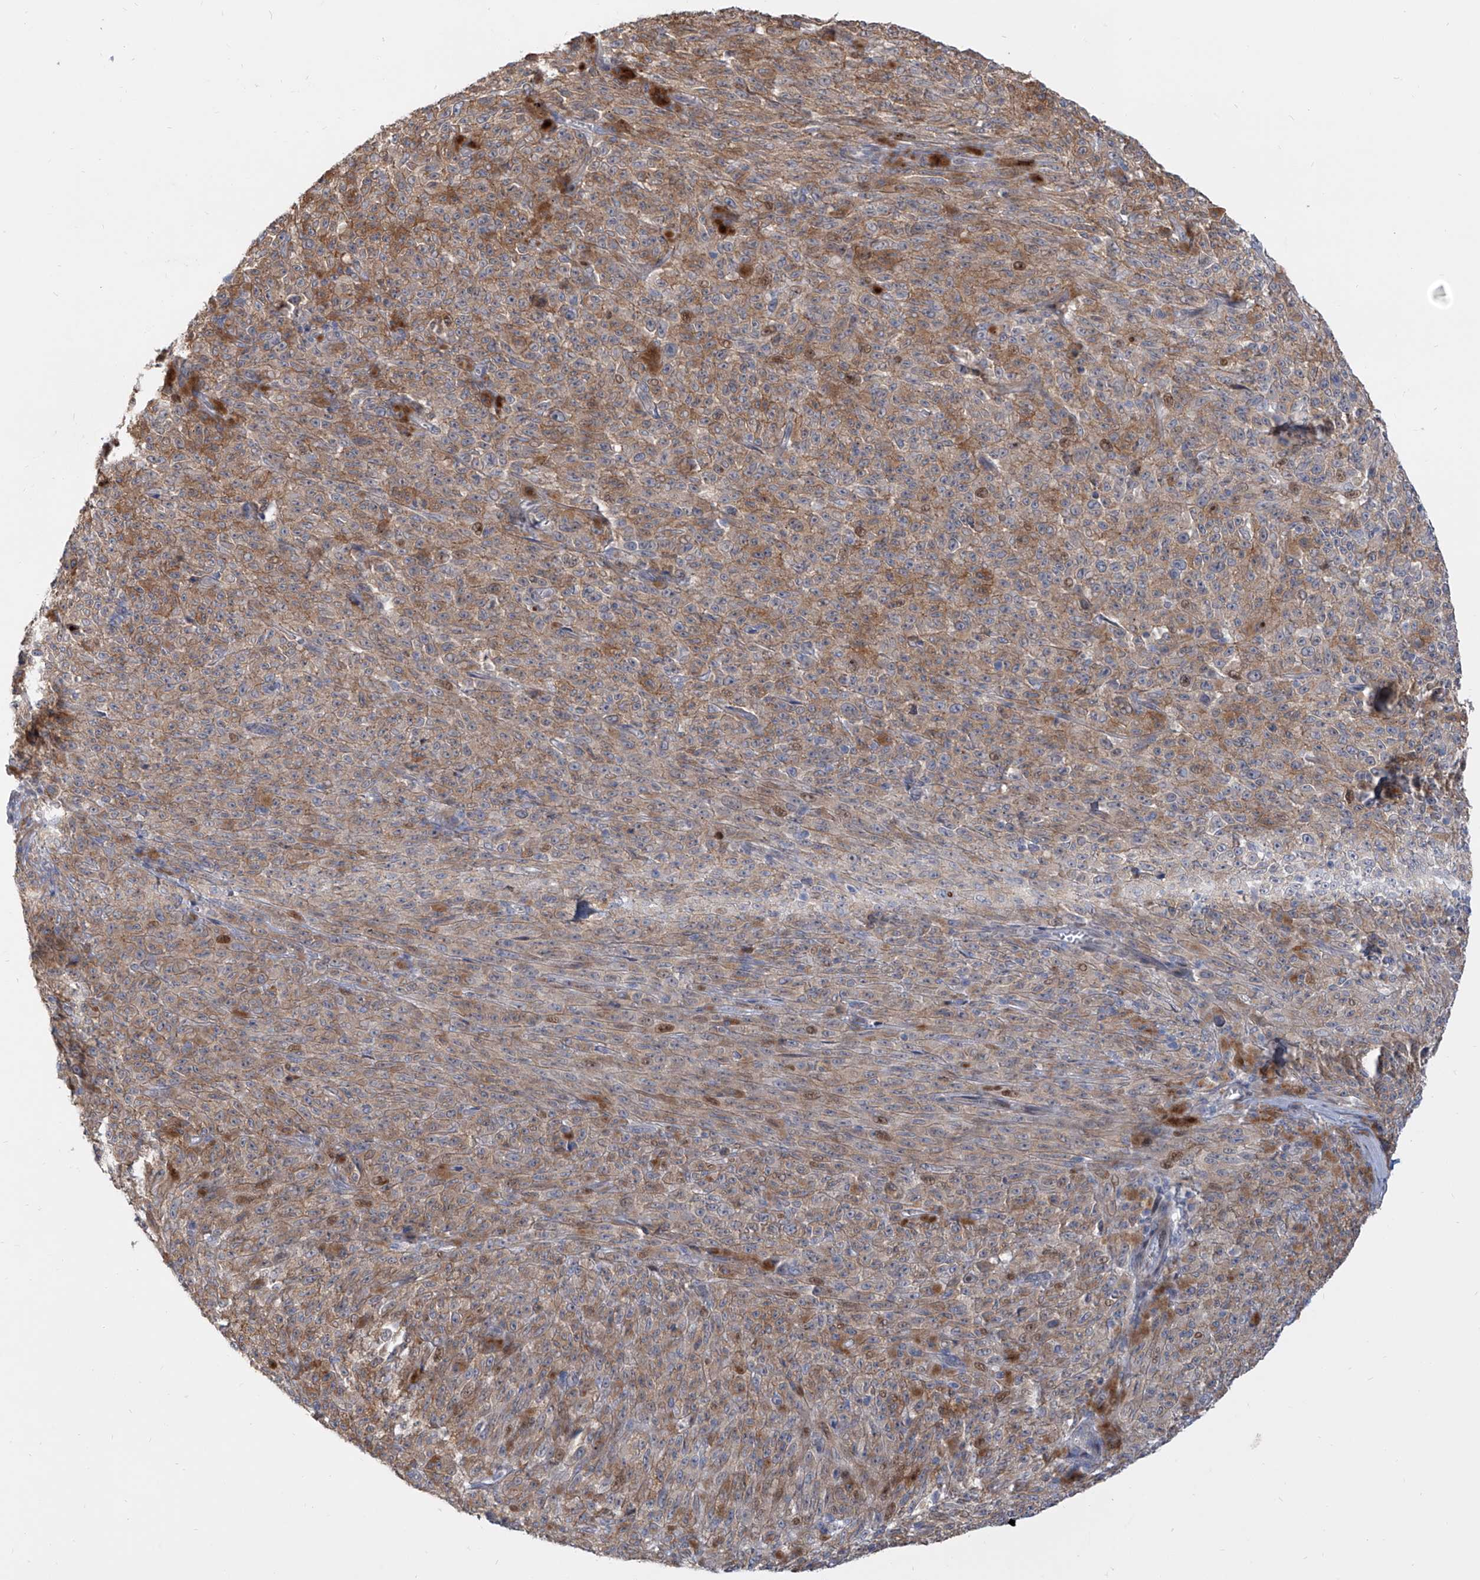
{"staining": {"intensity": "moderate", "quantity": "25%-75%", "location": "cytoplasmic/membranous,nuclear"}, "tissue": "melanoma", "cell_type": "Tumor cells", "image_type": "cancer", "snomed": [{"axis": "morphology", "description": "Malignant melanoma, NOS"}, {"axis": "topography", "description": "Skin"}], "caption": "This is an image of immunohistochemistry staining of malignant melanoma, which shows moderate expression in the cytoplasmic/membranous and nuclear of tumor cells.", "gene": "LRRC1", "patient": {"sex": "female", "age": 82}}